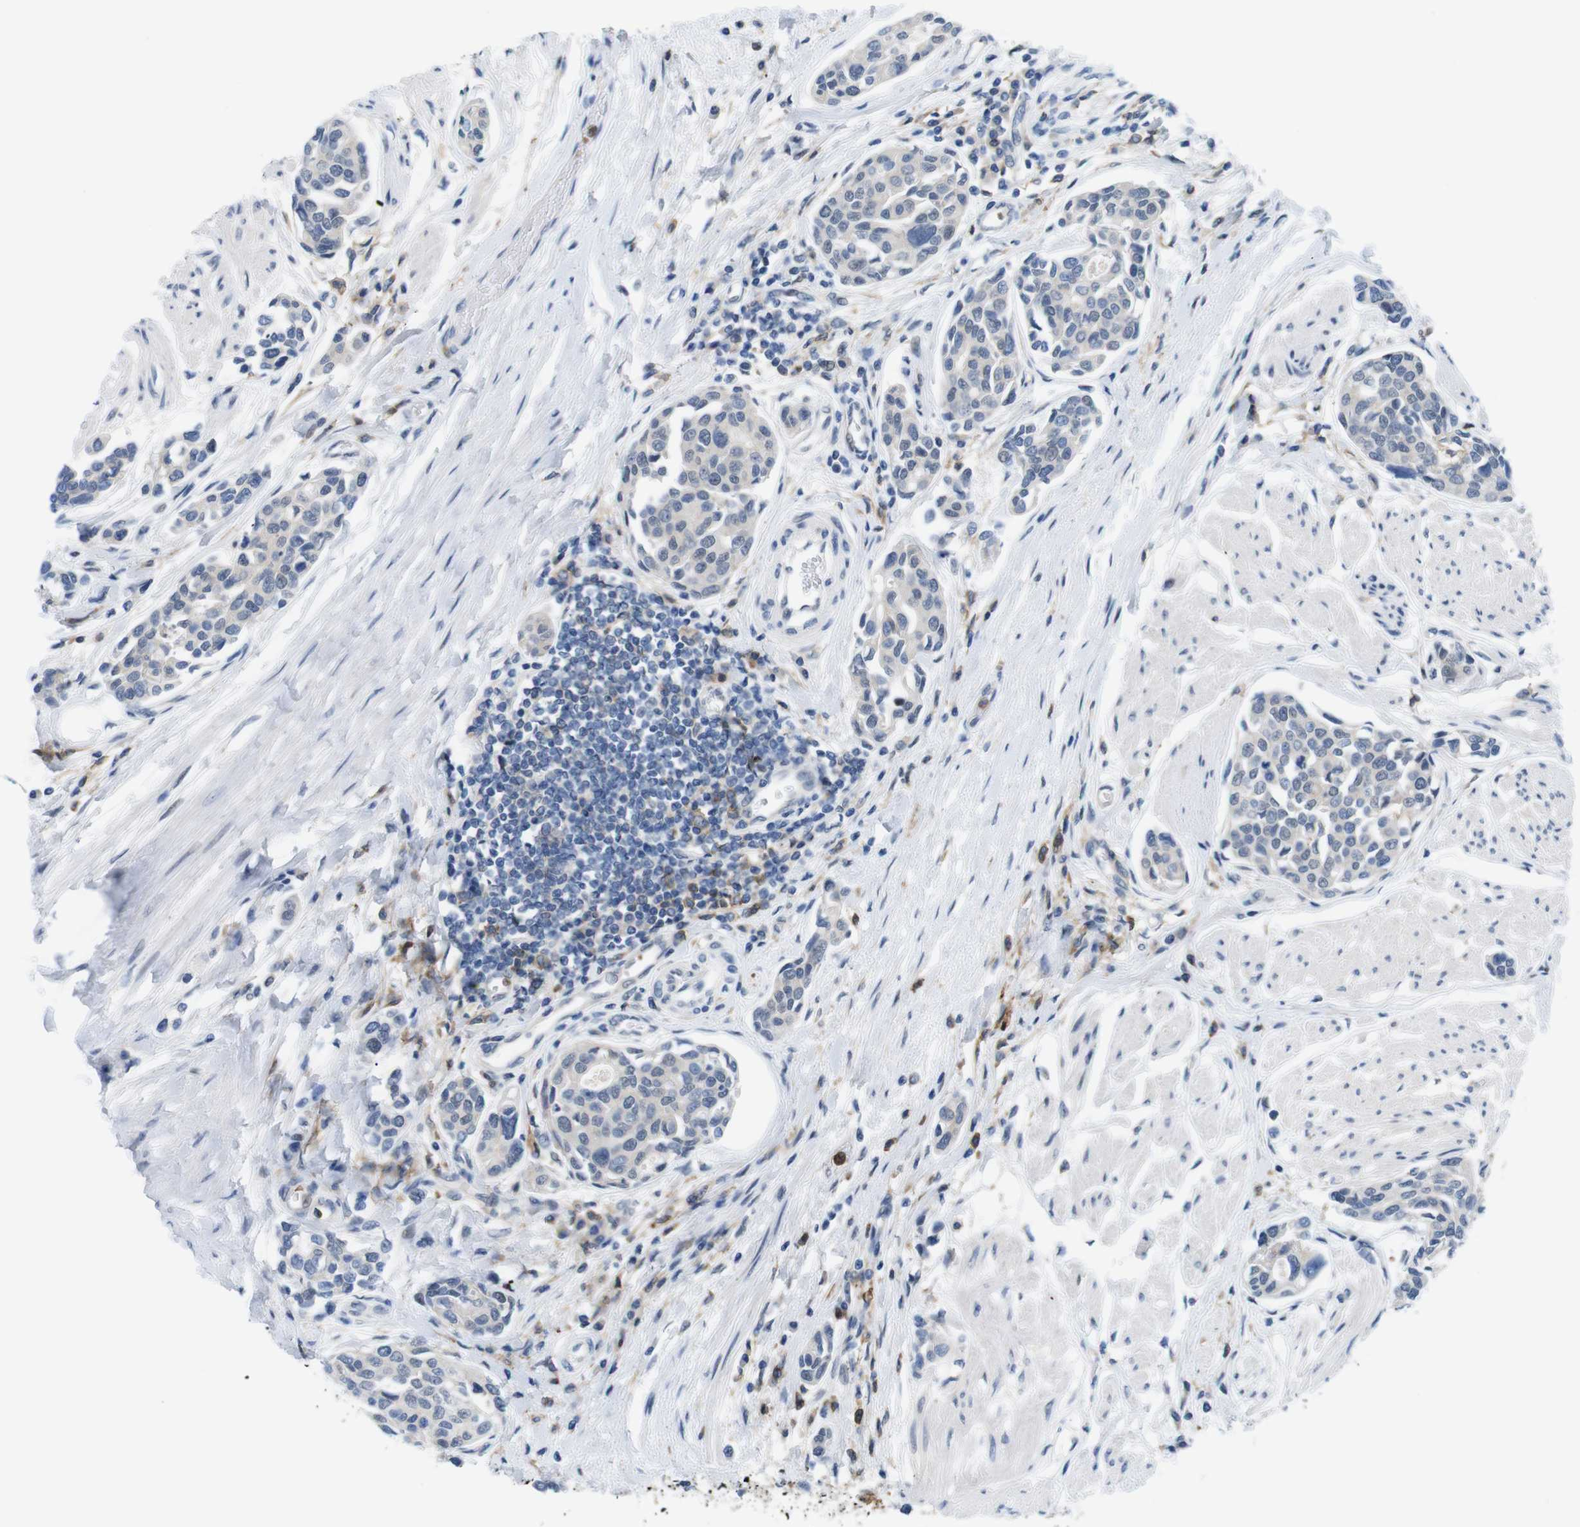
{"staining": {"intensity": "negative", "quantity": "none", "location": "none"}, "tissue": "urothelial cancer", "cell_type": "Tumor cells", "image_type": "cancer", "snomed": [{"axis": "morphology", "description": "Urothelial carcinoma, High grade"}, {"axis": "topography", "description": "Urinary bladder"}], "caption": "Protein analysis of urothelial cancer reveals no significant staining in tumor cells. The staining was performed using DAB (3,3'-diaminobenzidine) to visualize the protein expression in brown, while the nuclei were stained in blue with hematoxylin (Magnification: 20x).", "gene": "CD300C", "patient": {"sex": "male", "age": 78}}